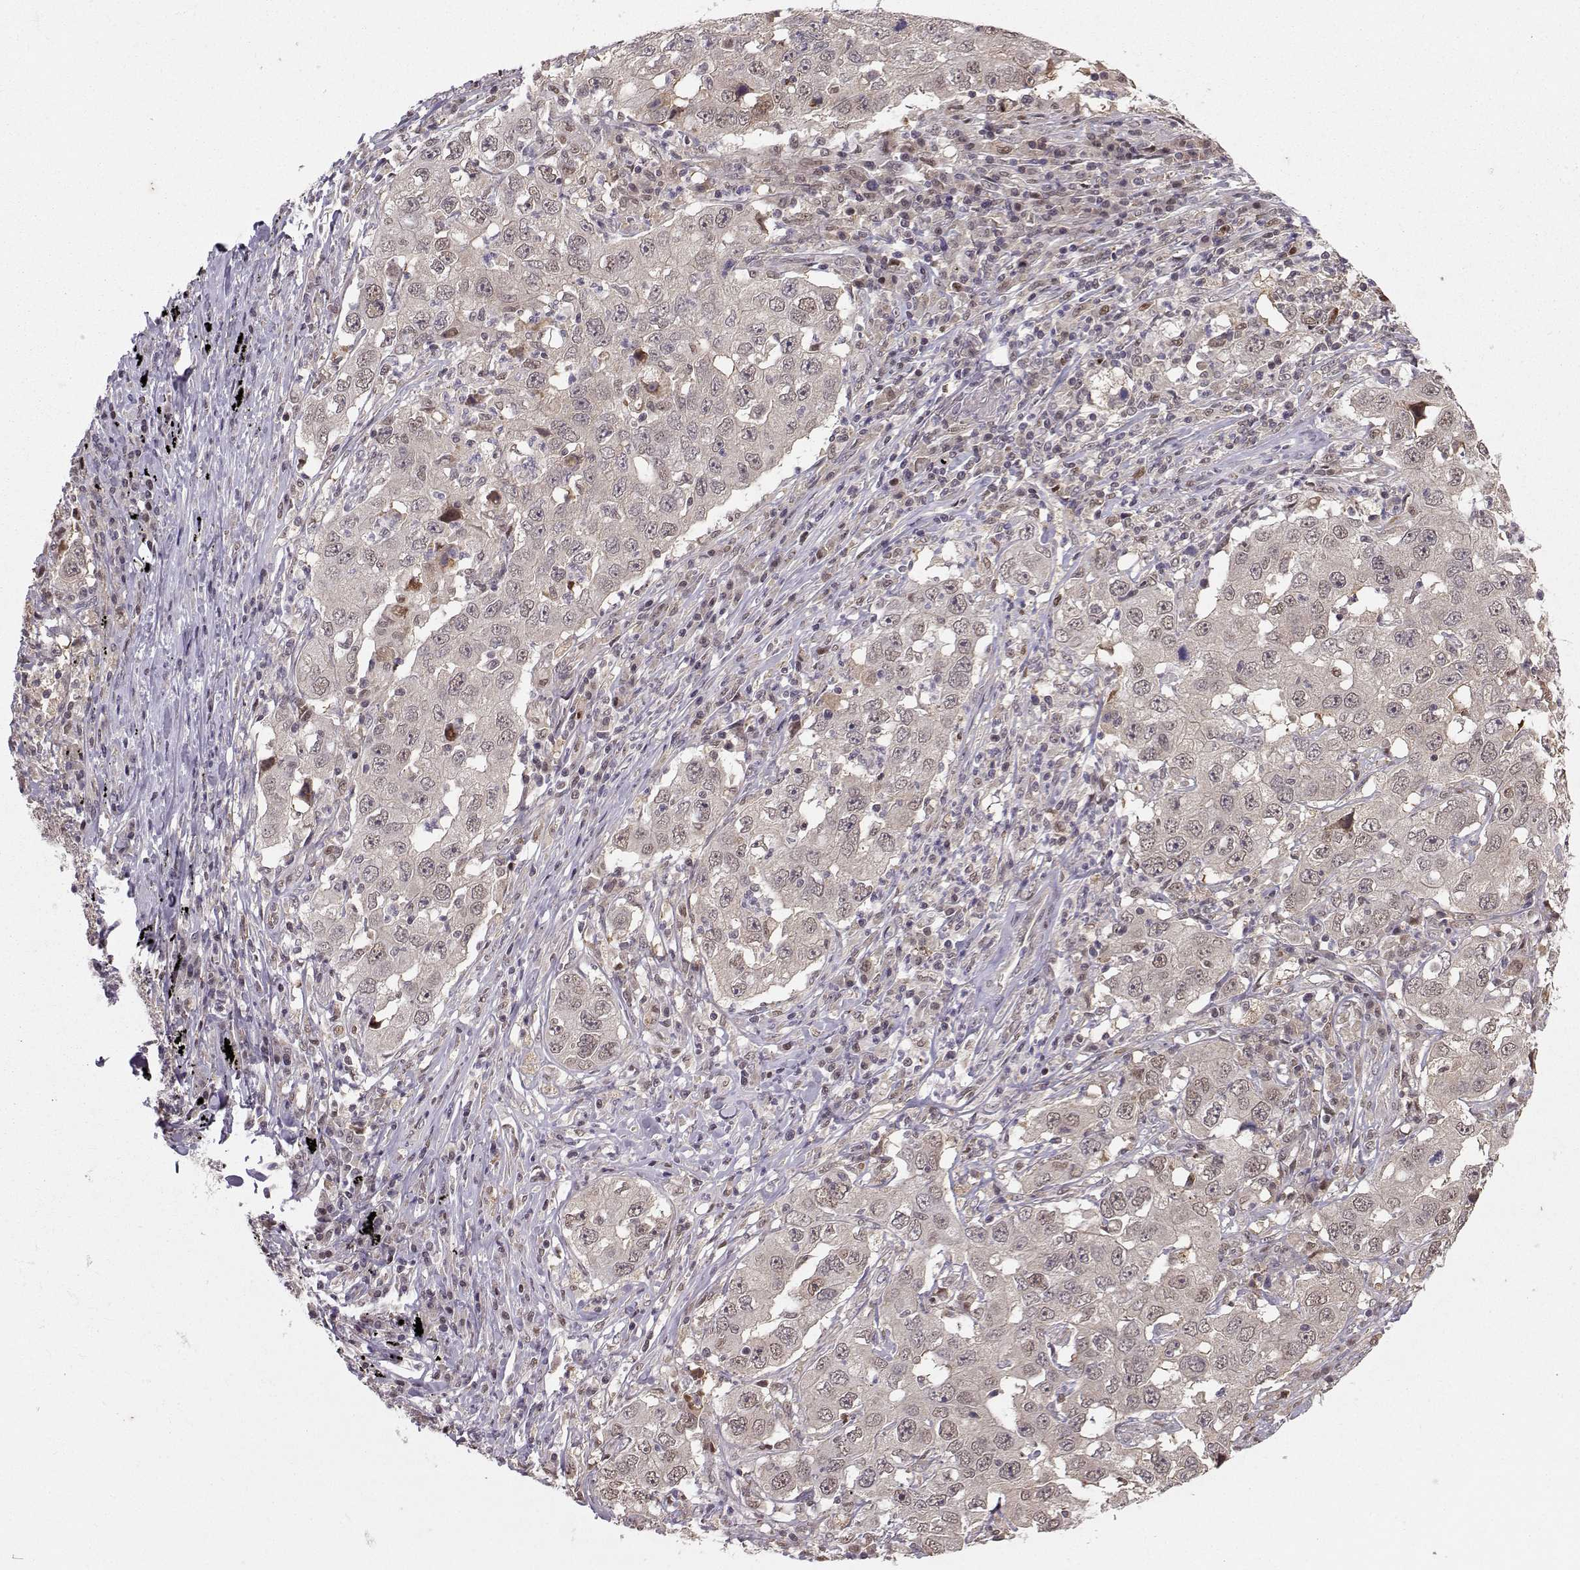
{"staining": {"intensity": "negative", "quantity": "none", "location": "none"}, "tissue": "lung cancer", "cell_type": "Tumor cells", "image_type": "cancer", "snomed": [{"axis": "morphology", "description": "Adenocarcinoma, NOS"}, {"axis": "topography", "description": "Lung"}], "caption": "An image of human lung adenocarcinoma is negative for staining in tumor cells.", "gene": "PKP2", "patient": {"sex": "male", "age": 73}}